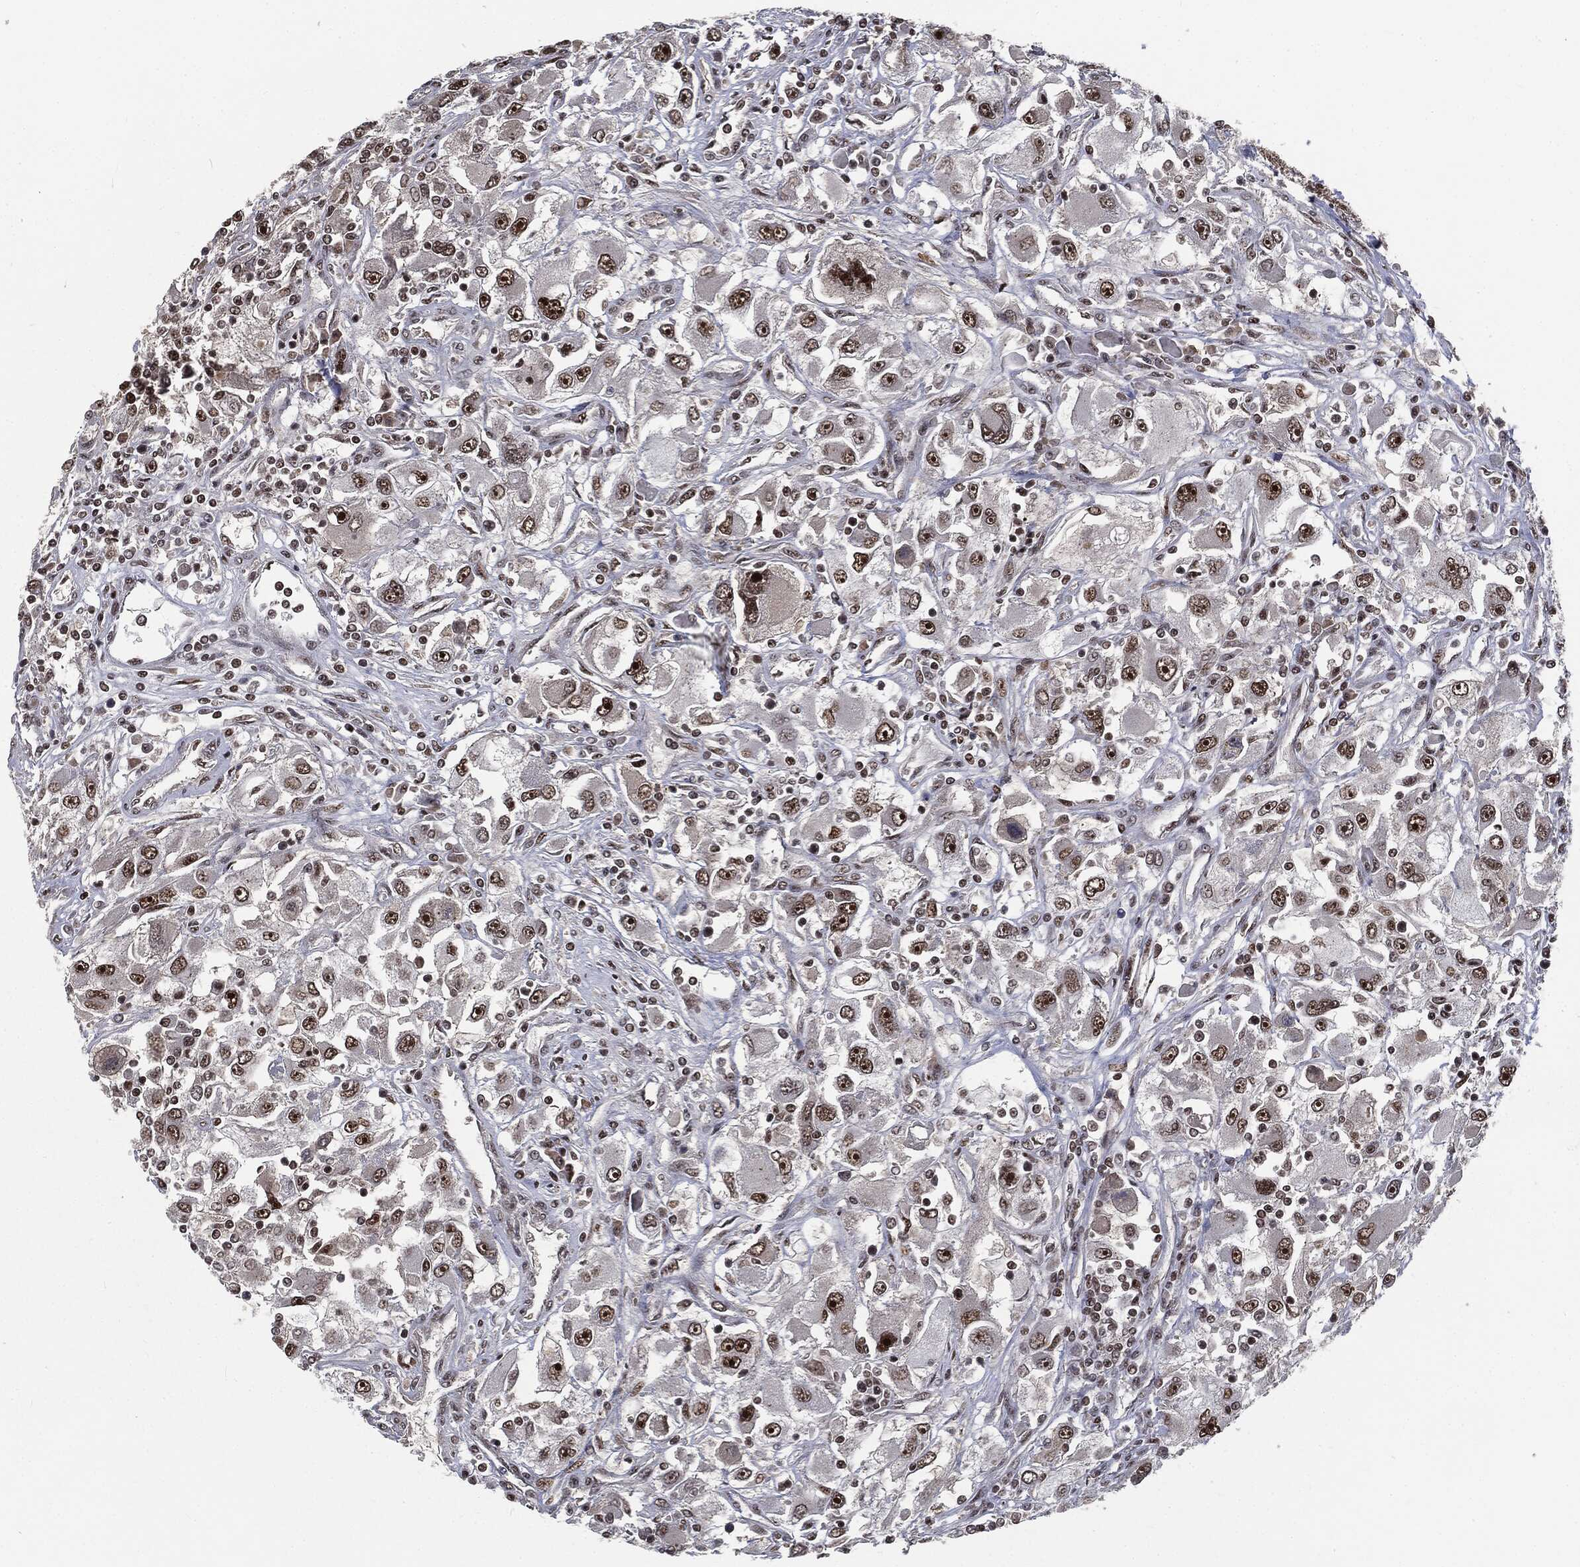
{"staining": {"intensity": "strong", "quantity": "25%-75%", "location": "nuclear"}, "tissue": "renal cancer", "cell_type": "Tumor cells", "image_type": "cancer", "snomed": [{"axis": "morphology", "description": "Adenocarcinoma, NOS"}, {"axis": "topography", "description": "Kidney"}], "caption": "This is a photomicrograph of immunohistochemistry staining of renal adenocarcinoma, which shows strong expression in the nuclear of tumor cells.", "gene": "DPH2", "patient": {"sex": "female", "age": 52}}